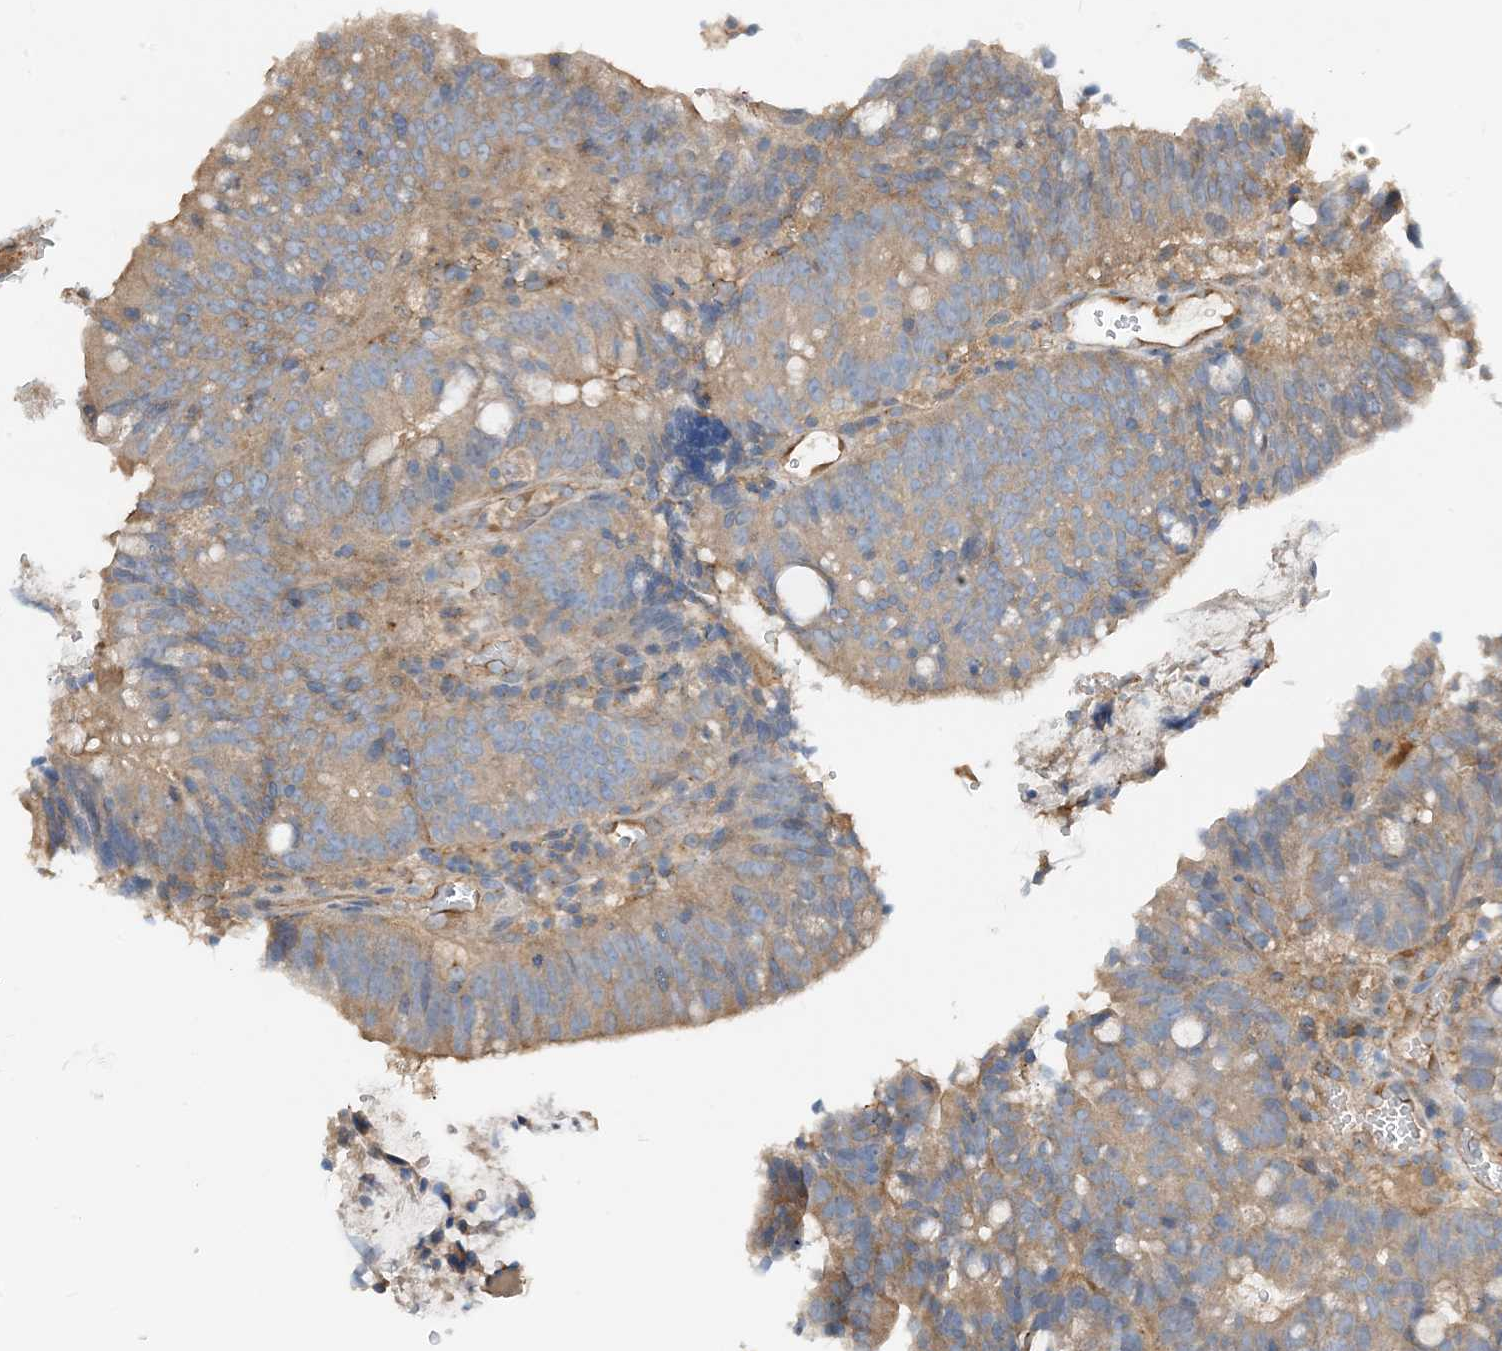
{"staining": {"intensity": "weak", "quantity": ">75%", "location": "cytoplasmic/membranous"}, "tissue": "colorectal cancer", "cell_type": "Tumor cells", "image_type": "cancer", "snomed": [{"axis": "morphology", "description": "Adenocarcinoma, NOS"}, {"axis": "topography", "description": "Colon"}], "caption": "Tumor cells reveal low levels of weak cytoplasmic/membranous positivity in approximately >75% of cells in adenocarcinoma (colorectal).", "gene": "SIDT1", "patient": {"sex": "female", "age": 66}}